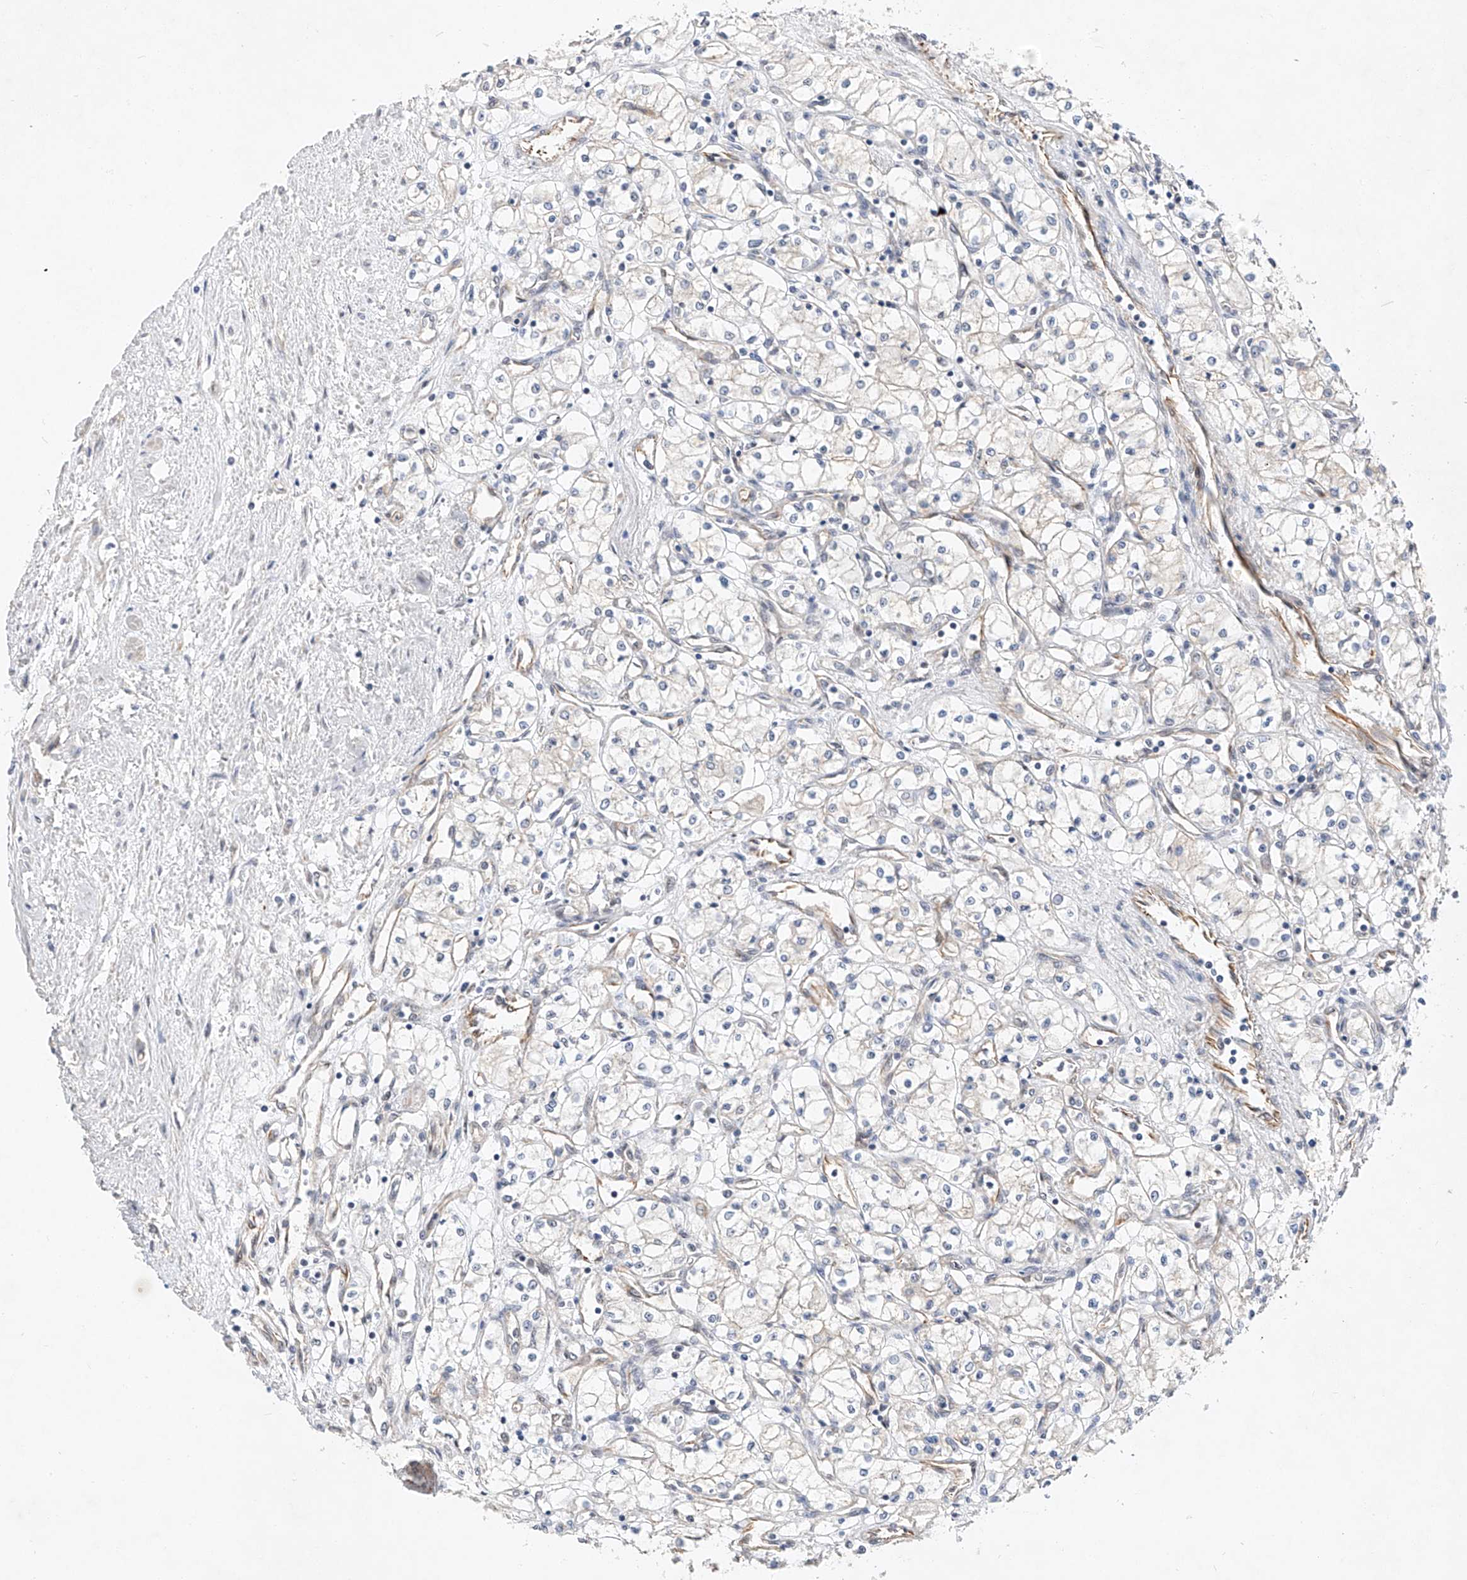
{"staining": {"intensity": "negative", "quantity": "none", "location": "none"}, "tissue": "renal cancer", "cell_type": "Tumor cells", "image_type": "cancer", "snomed": [{"axis": "morphology", "description": "Adenocarcinoma, NOS"}, {"axis": "topography", "description": "Kidney"}], "caption": "Renal cancer stained for a protein using immunohistochemistry (IHC) demonstrates no expression tumor cells.", "gene": "AMD1", "patient": {"sex": "male", "age": 59}}